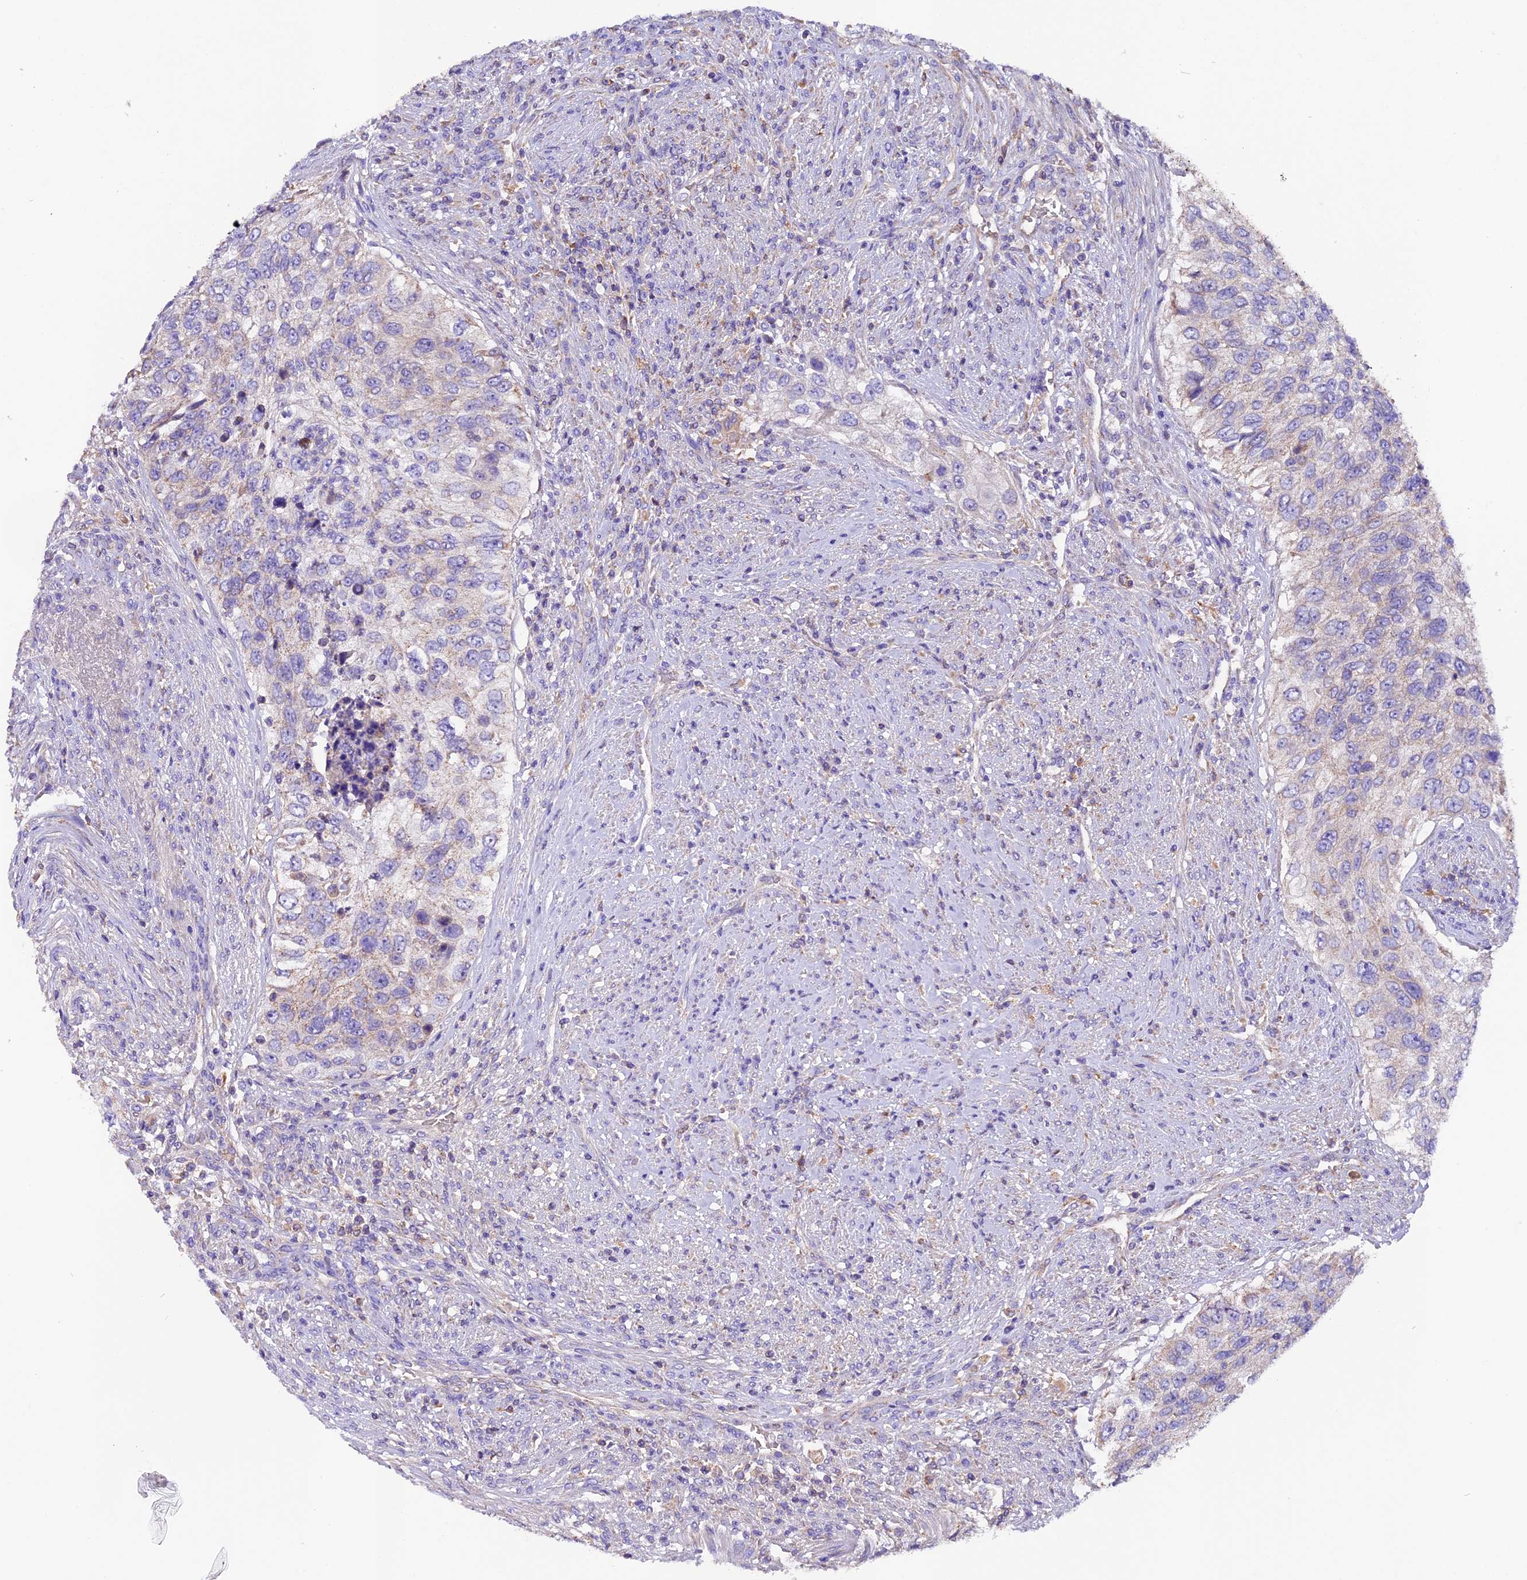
{"staining": {"intensity": "negative", "quantity": "none", "location": "none"}, "tissue": "urothelial cancer", "cell_type": "Tumor cells", "image_type": "cancer", "snomed": [{"axis": "morphology", "description": "Urothelial carcinoma, High grade"}, {"axis": "topography", "description": "Urinary bladder"}], "caption": "IHC of human urothelial carcinoma (high-grade) displays no staining in tumor cells. (Brightfield microscopy of DAB (3,3'-diaminobenzidine) immunohistochemistry at high magnification).", "gene": "SIX5", "patient": {"sex": "female", "age": 60}}